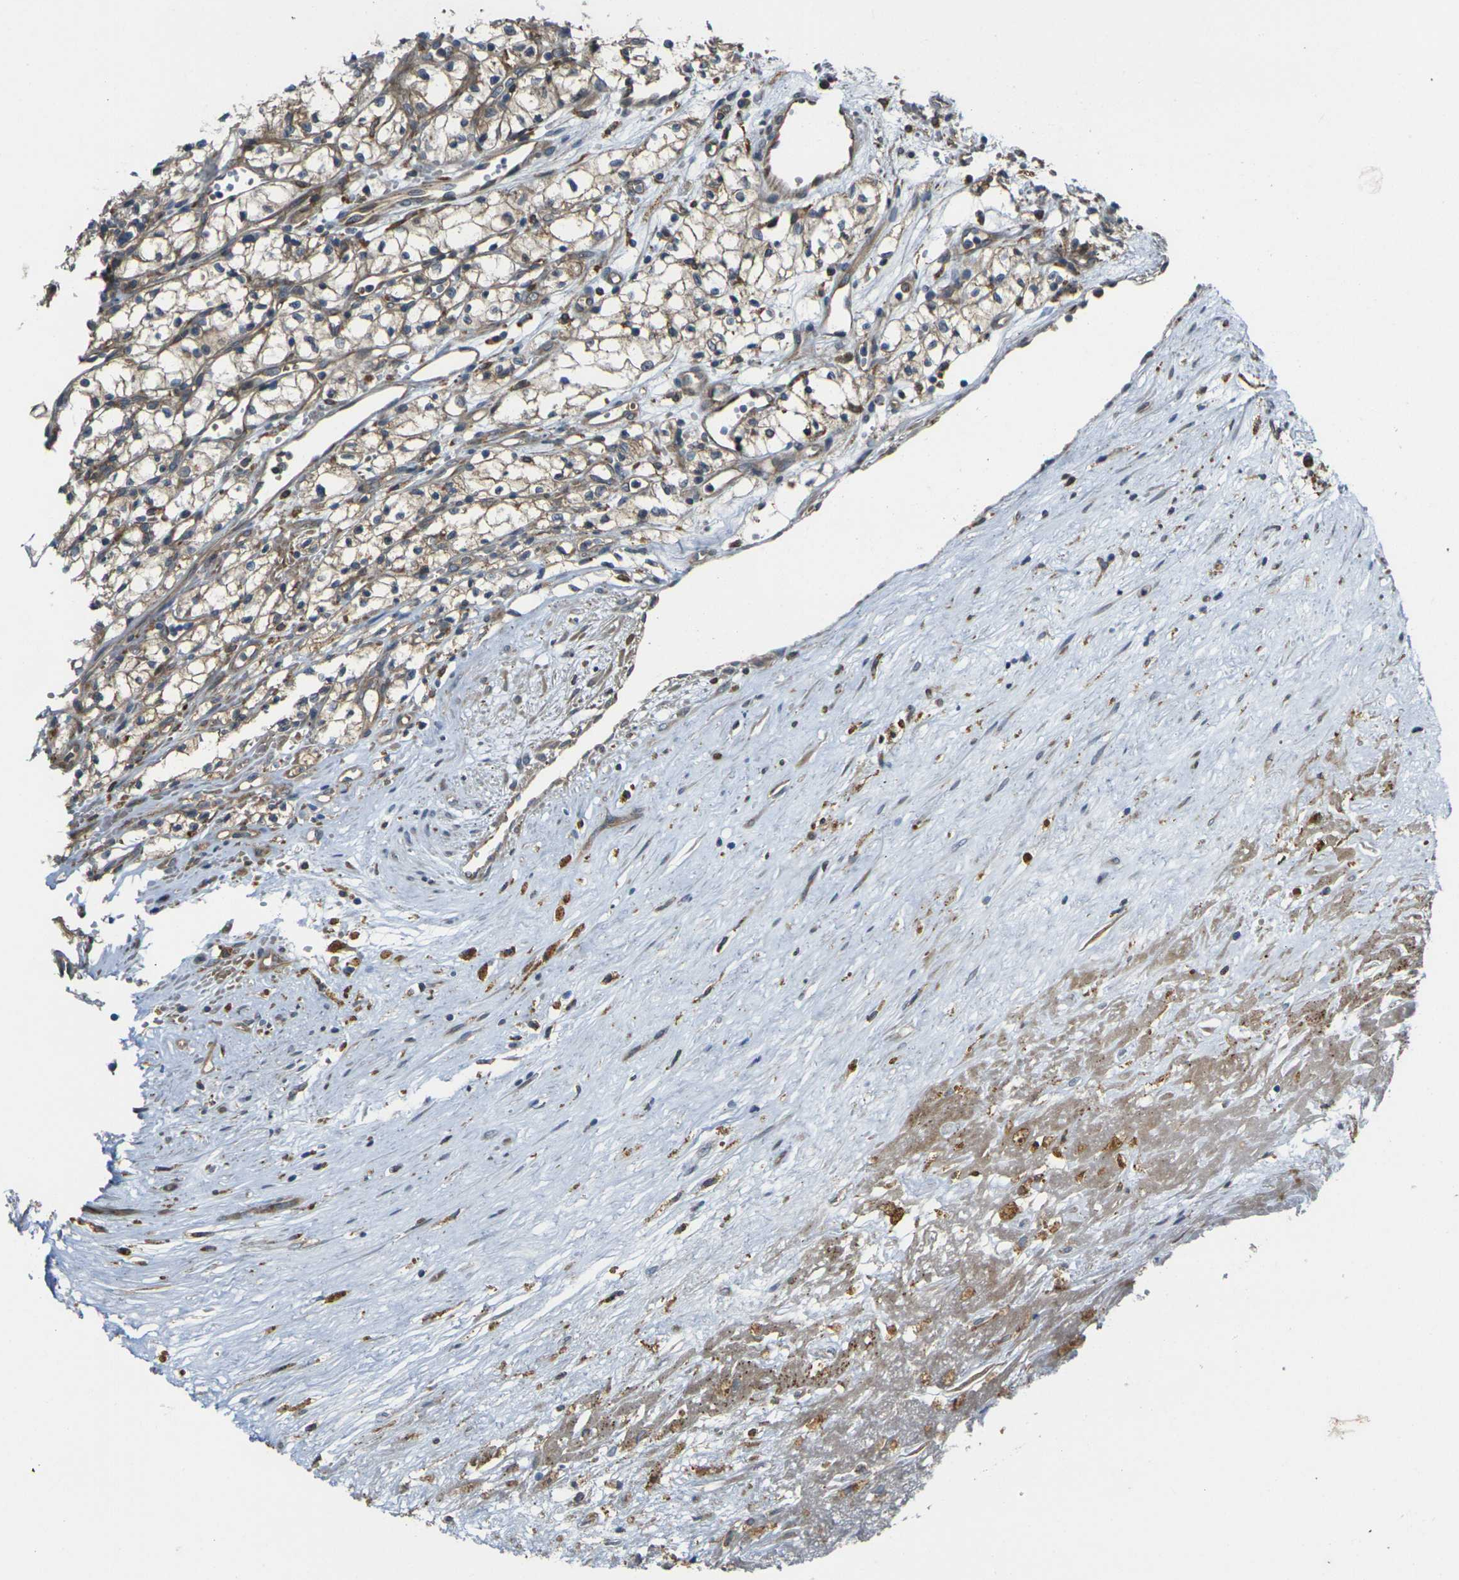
{"staining": {"intensity": "moderate", "quantity": ">75%", "location": "cytoplasmic/membranous"}, "tissue": "renal cancer", "cell_type": "Tumor cells", "image_type": "cancer", "snomed": [{"axis": "morphology", "description": "Normal tissue, NOS"}, {"axis": "morphology", "description": "Adenocarcinoma, NOS"}, {"axis": "topography", "description": "Kidney"}], "caption": "Protein staining of adenocarcinoma (renal) tissue demonstrates moderate cytoplasmic/membranous staining in approximately >75% of tumor cells.", "gene": "FZD1", "patient": {"sex": "male", "age": 59}}